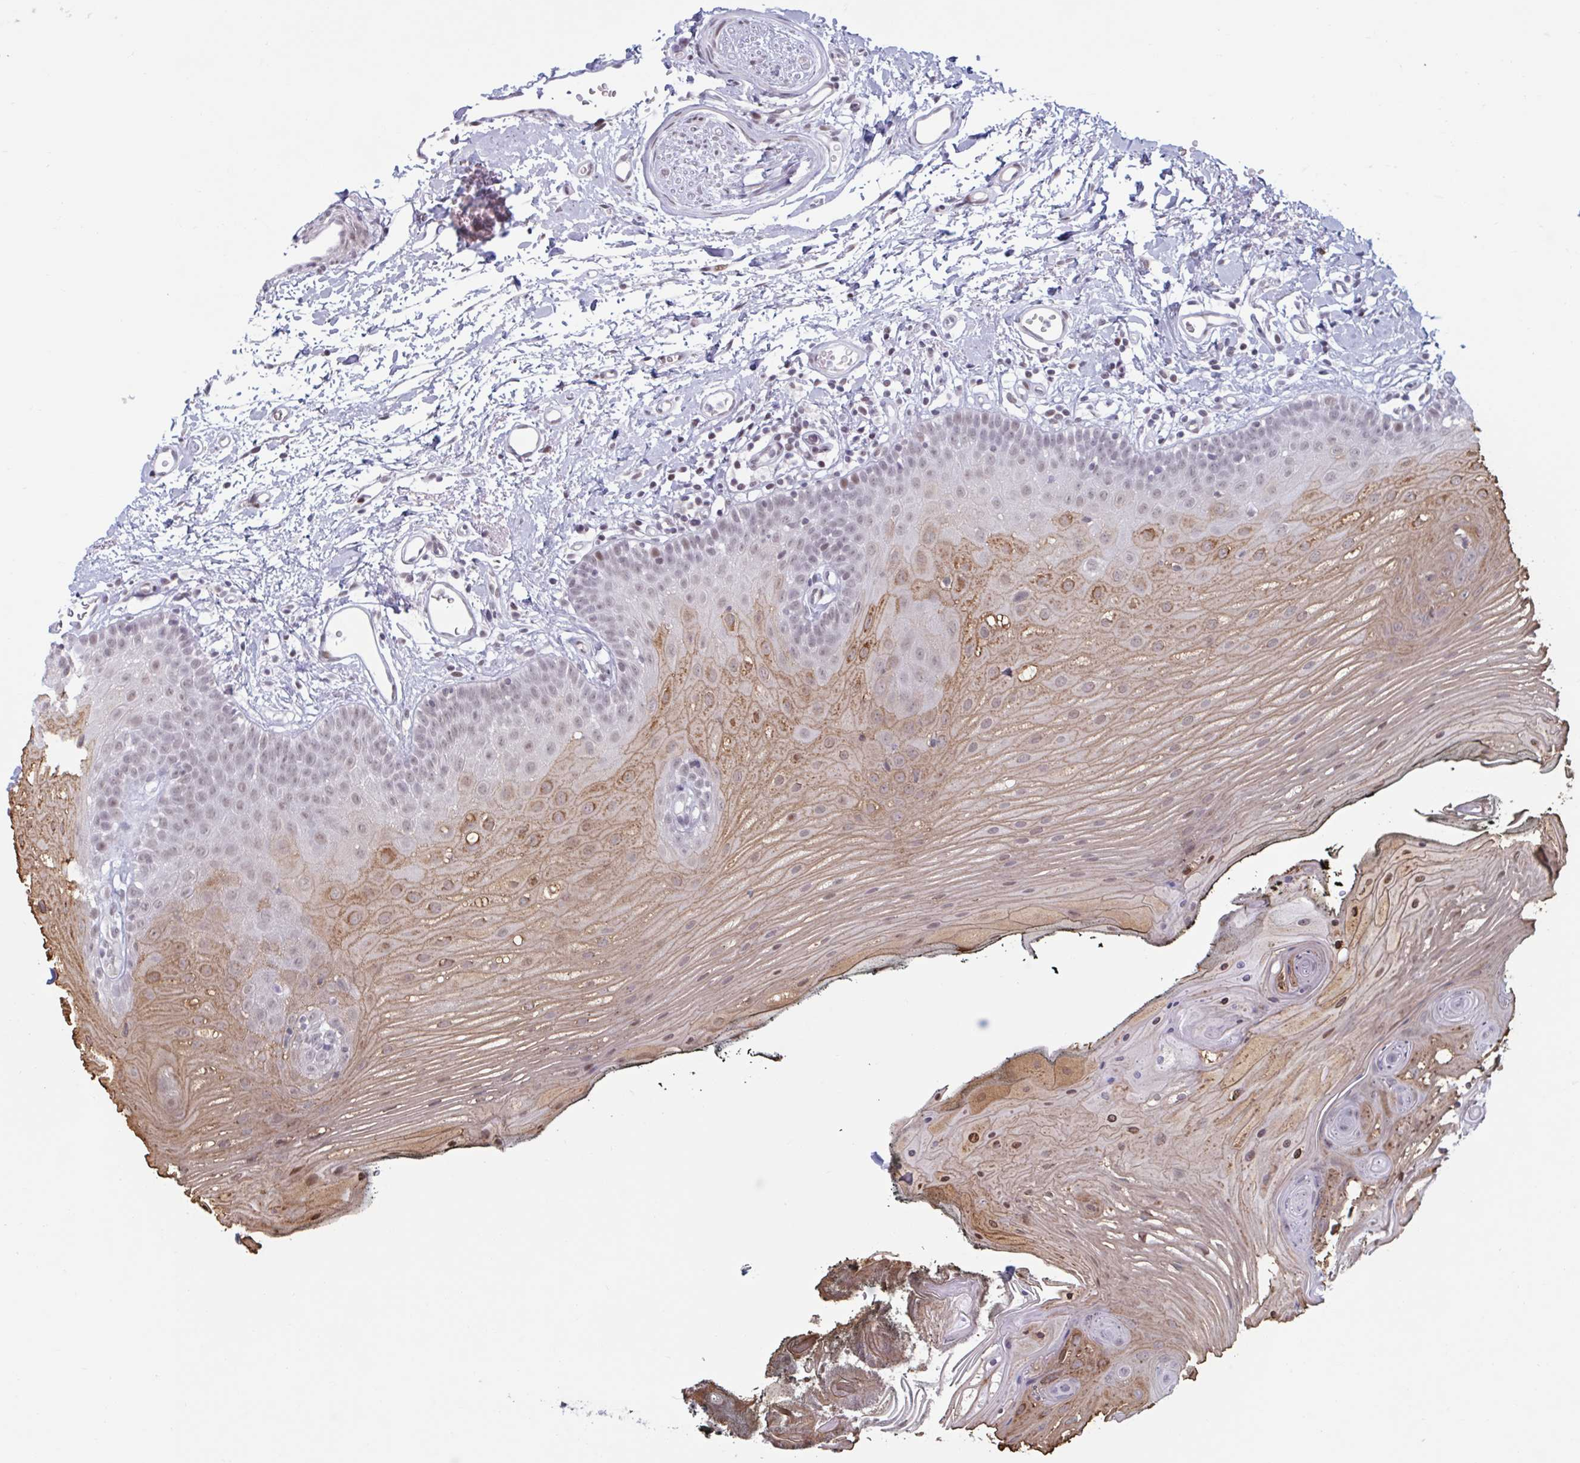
{"staining": {"intensity": "moderate", "quantity": "<25%", "location": "cytoplasmic/membranous,nuclear"}, "tissue": "oral mucosa", "cell_type": "Squamous epithelial cells", "image_type": "normal", "snomed": [{"axis": "morphology", "description": "Normal tissue, NOS"}, {"axis": "morphology", "description": "Squamous cell carcinoma, NOS"}, {"axis": "topography", "description": "Oral tissue"}, {"axis": "topography", "description": "Head-Neck"}], "caption": "Oral mucosa stained with immunohistochemistry (IHC) shows moderate cytoplasmic/membranous,nuclear positivity in approximately <25% of squamous epithelial cells. The staining was performed using DAB (3,3'-diaminobenzidine) to visualize the protein expression in brown, while the nuclei were stained in blue with hematoxylin (Magnification: 20x).", "gene": "HSD17B6", "patient": {"sex": "female", "age": 81}}